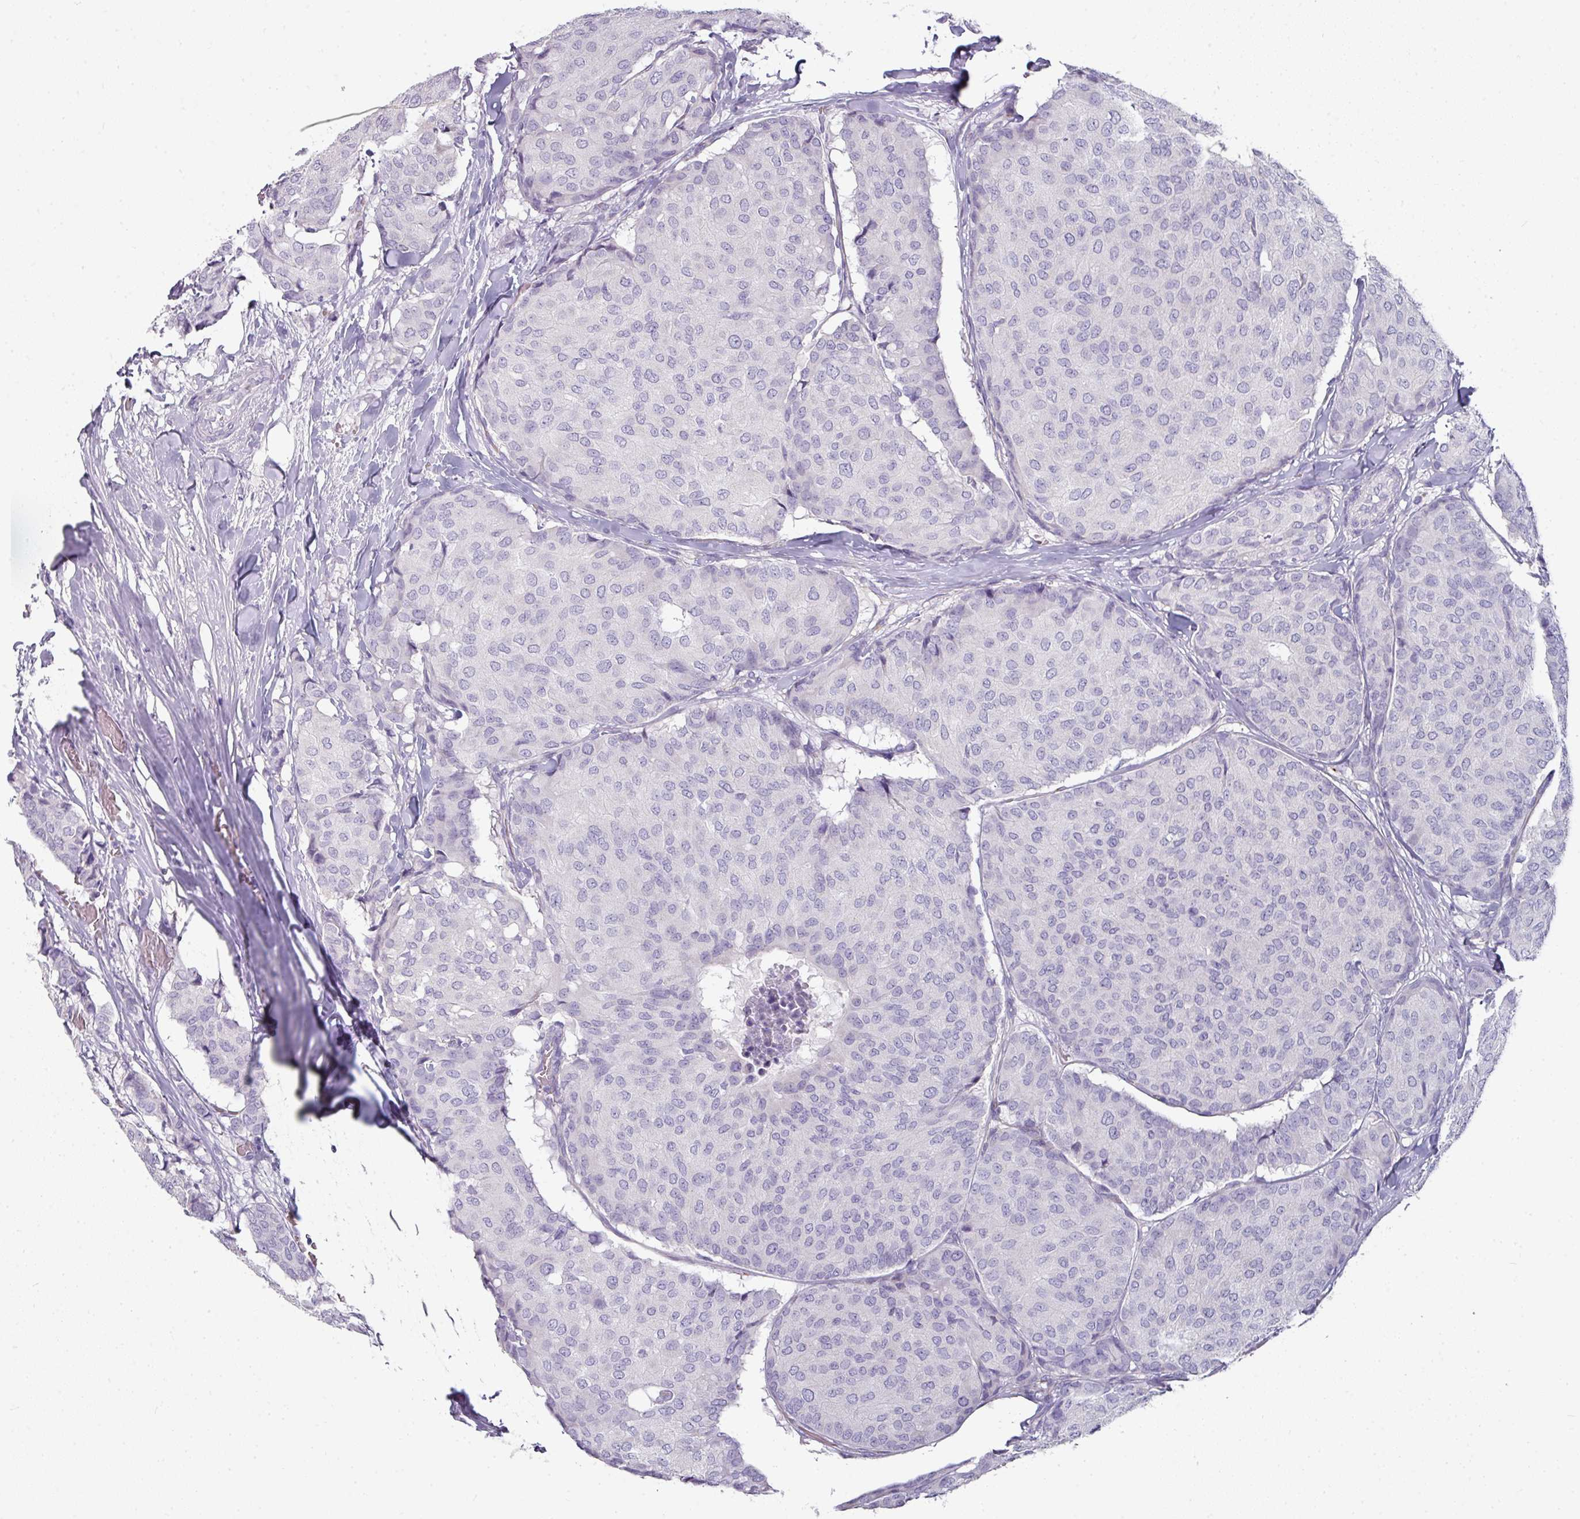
{"staining": {"intensity": "negative", "quantity": "none", "location": "none"}, "tissue": "breast cancer", "cell_type": "Tumor cells", "image_type": "cancer", "snomed": [{"axis": "morphology", "description": "Duct carcinoma"}, {"axis": "topography", "description": "Breast"}], "caption": "DAB immunohistochemical staining of breast infiltrating ductal carcinoma demonstrates no significant positivity in tumor cells.", "gene": "SLC17A7", "patient": {"sex": "female", "age": 75}}